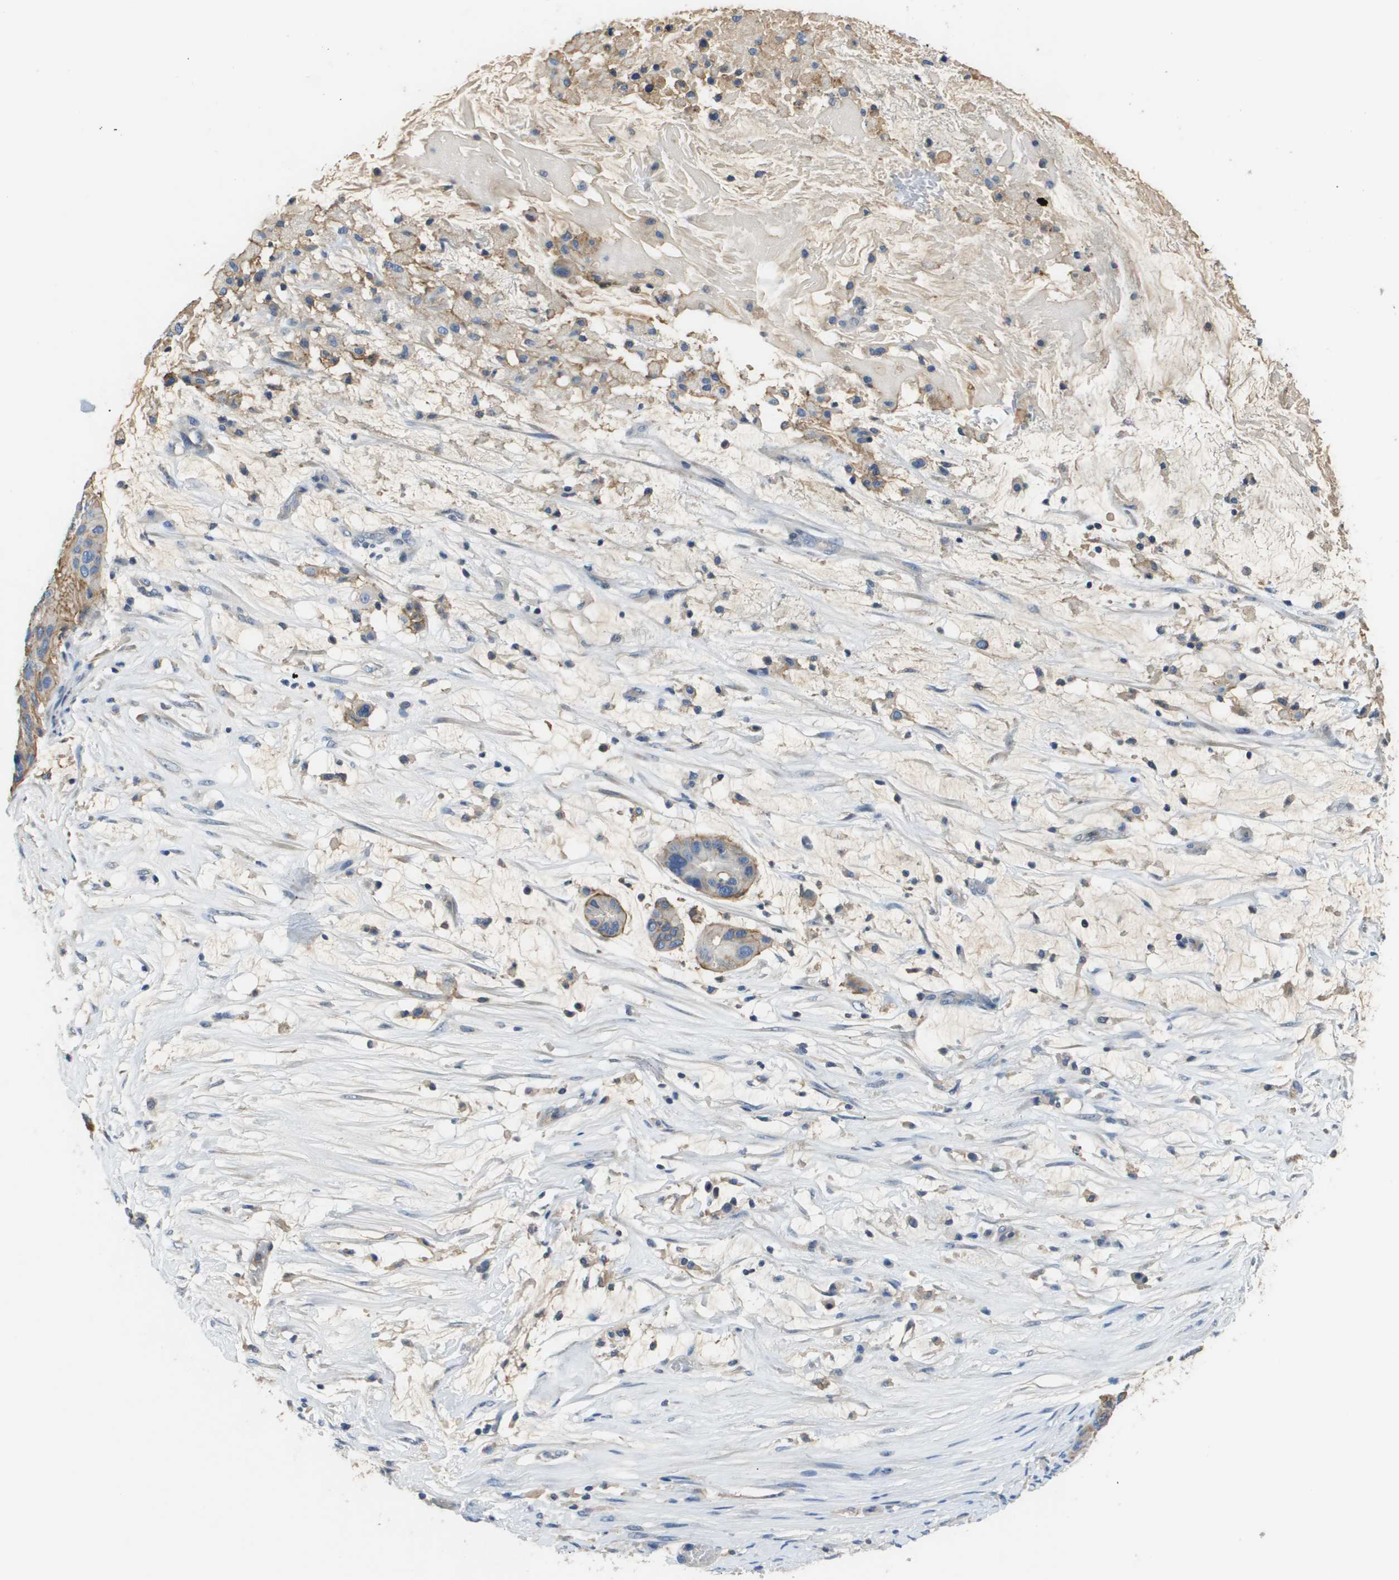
{"staining": {"intensity": "moderate", "quantity": "<25%", "location": "cytoplasmic/membranous"}, "tissue": "ovarian cancer", "cell_type": "Tumor cells", "image_type": "cancer", "snomed": [{"axis": "morphology", "description": "Cystadenocarcinoma, mucinous, NOS"}, {"axis": "topography", "description": "Ovary"}], "caption": "There is low levels of moderate cytoplasmic/membranous expression in tumor cells of mucinous cystadenocarcinoma (ovarian), as demonstrated by immunohistochemical staining (brown color).", "gene": "SLC16A3", "patient": {"sex": "female", "age": 80}}